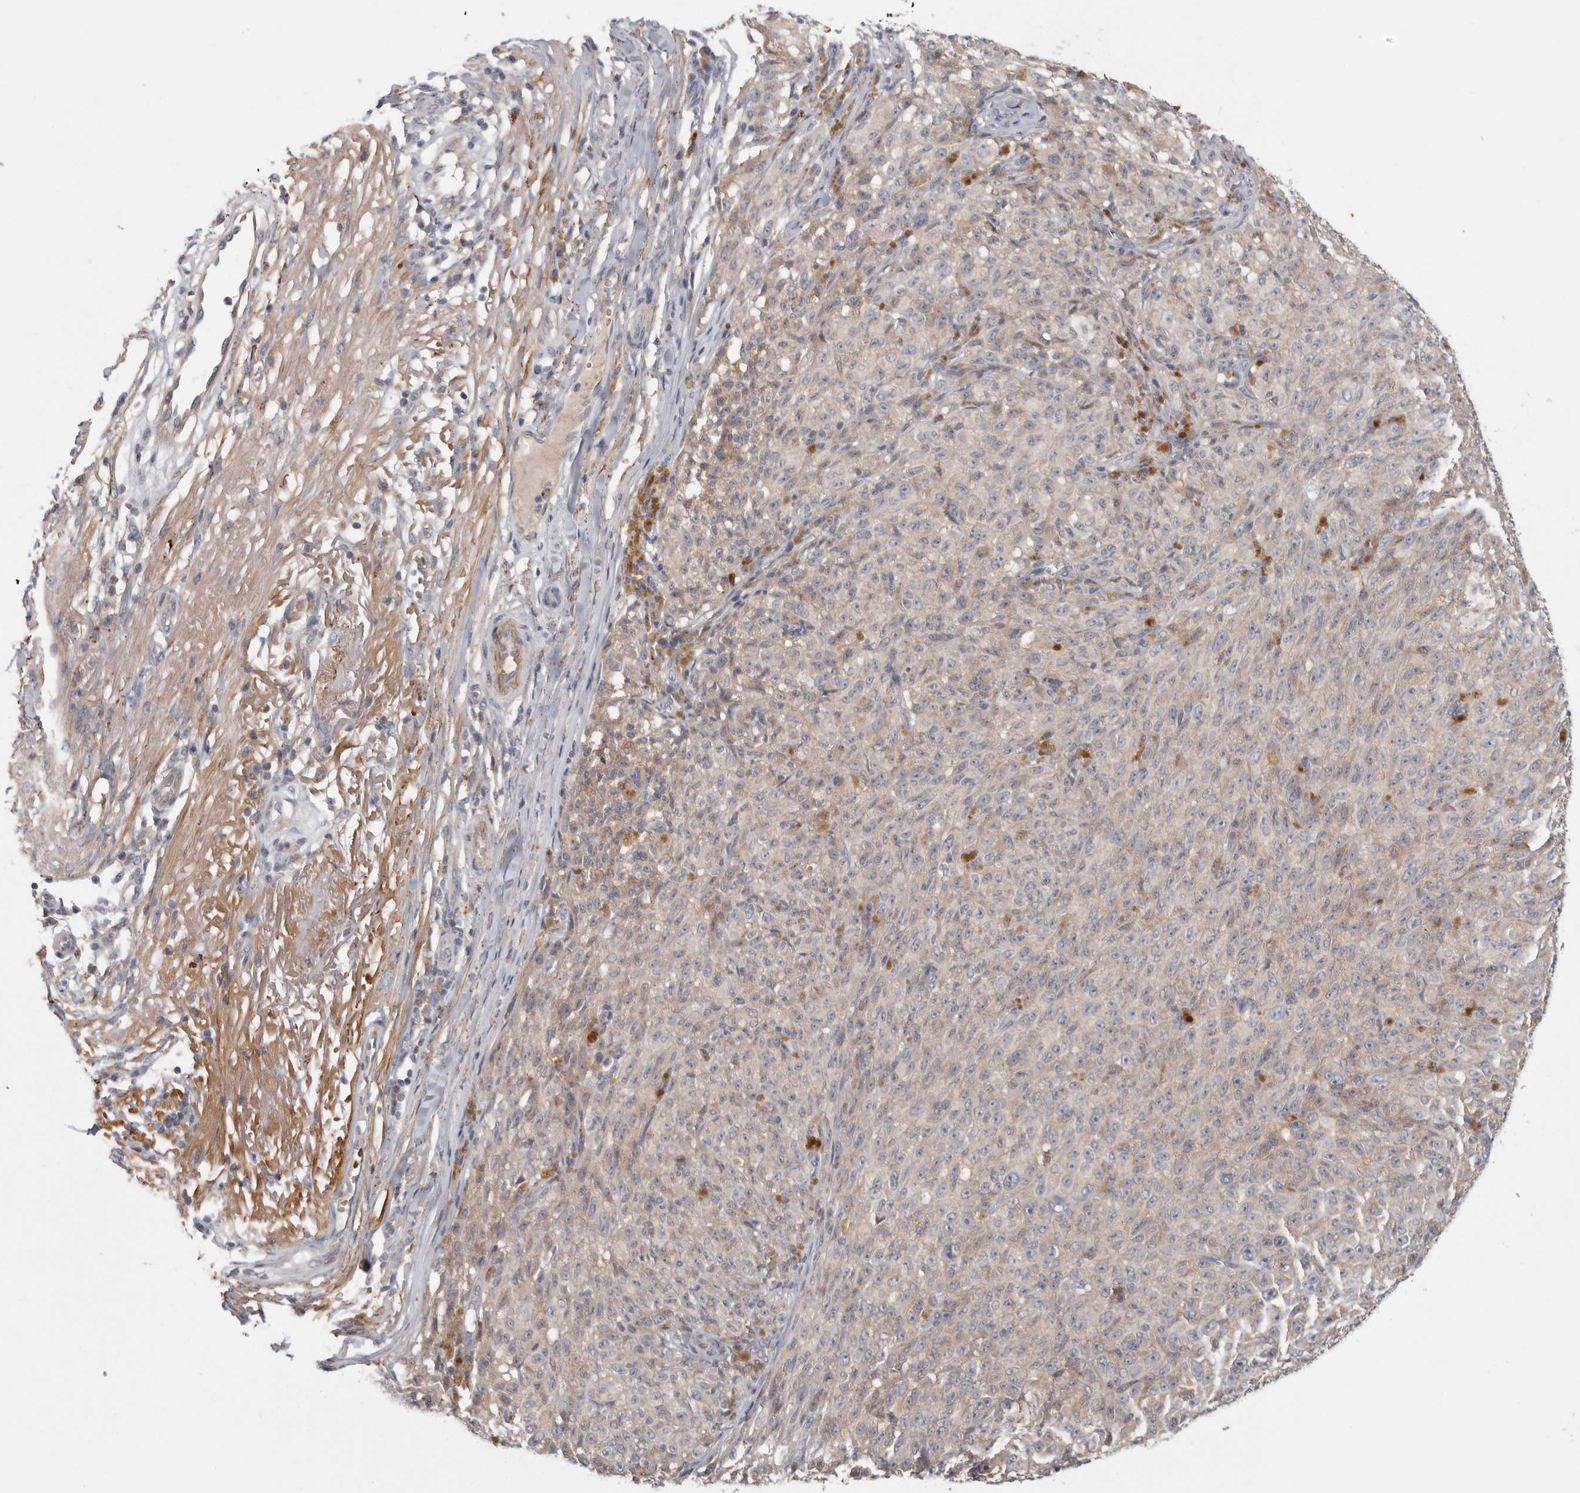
{"staining": {"intensity": "weak", "quantity": "<25%", "location": "cytoplasmic/membranous"}, "tissue": "melanoma", "cell_type": "Tumor cells", "image_type": "cancer", "snomed": [{"axis": "morphology", "description": "Malignant melanoma, NOS"}, {"axis": "topography", "description": "Skin"}], "caption": "Immunohistochemistry photomicrograph of neoplastic tissue: malignant melanoma stained with DAB (3,3'-diaminobenzidine) demonstrates no significant protein positivity in tumor cells. The staining is performed using DAB (3,3'-diaminobenzidine) brown chromogen with nuclei counter-stained in using hematoxylin.", "gene": "CFAP298", "patient": {"sex": "female", "age": 82}}